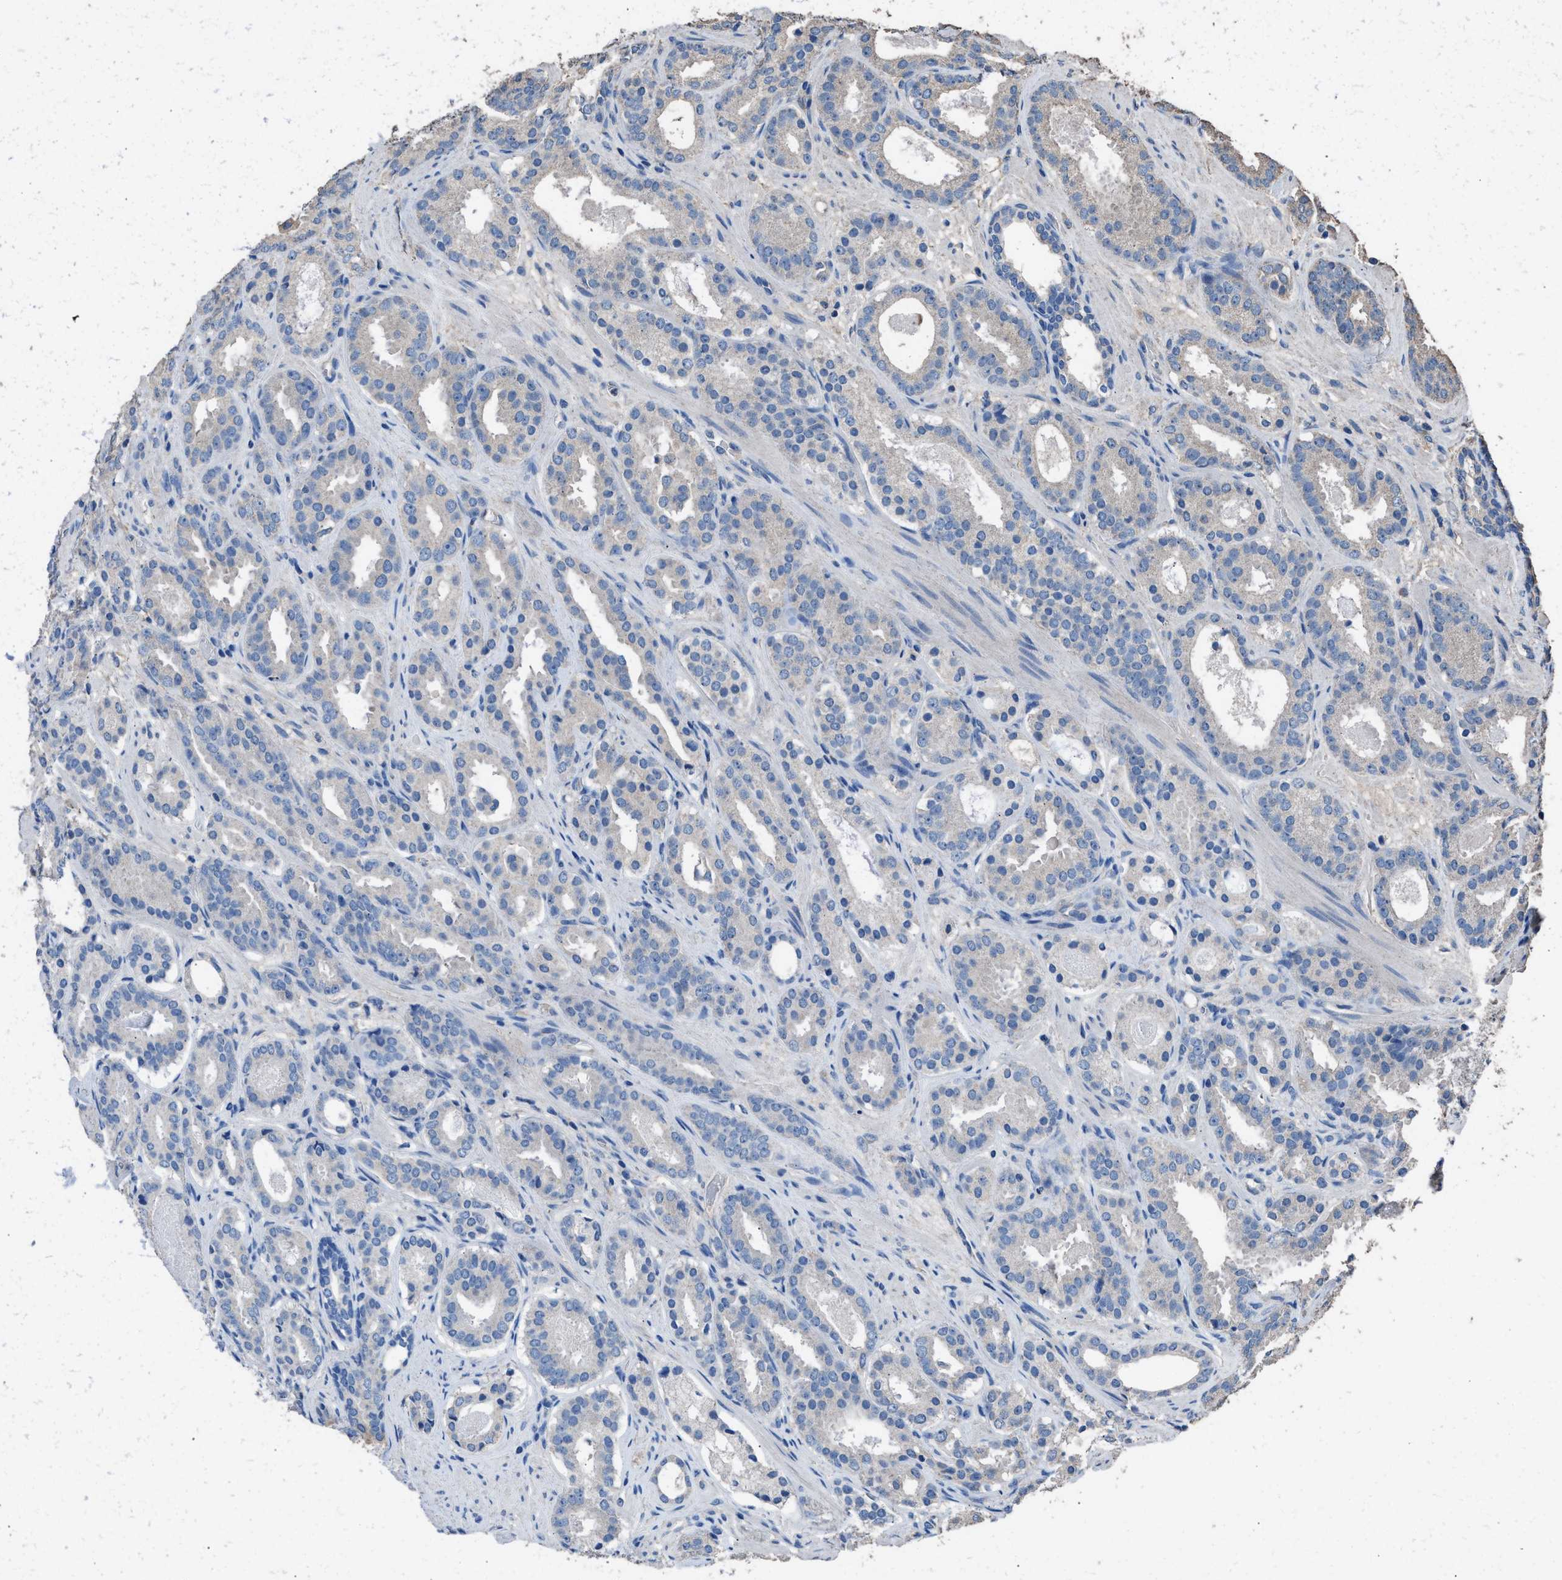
{"staining": {"intensity": "negative", "quantity": "none", "location": "none"}, "tissue": "prostate cancer", "cell_type": "Tumor cells", "image_type": "cancer", "snomed": [{"axis": "morphology", "description": "Adenocarcinoma, Low grade"}, {"axis": "topography", "description": "Prostate"}], "caption": "A high-resolution histopathology image shows immunohistochemistry (IHC) staining of prostate cancer (low-grade adenocarcinoma), which displays no significant staining in tumor cells. (DAB immunohistochemistry (IHC) with hematoxylin counter stain).", "gene": "ITSN1", "patient": {"sex": "male", "age": 69}}